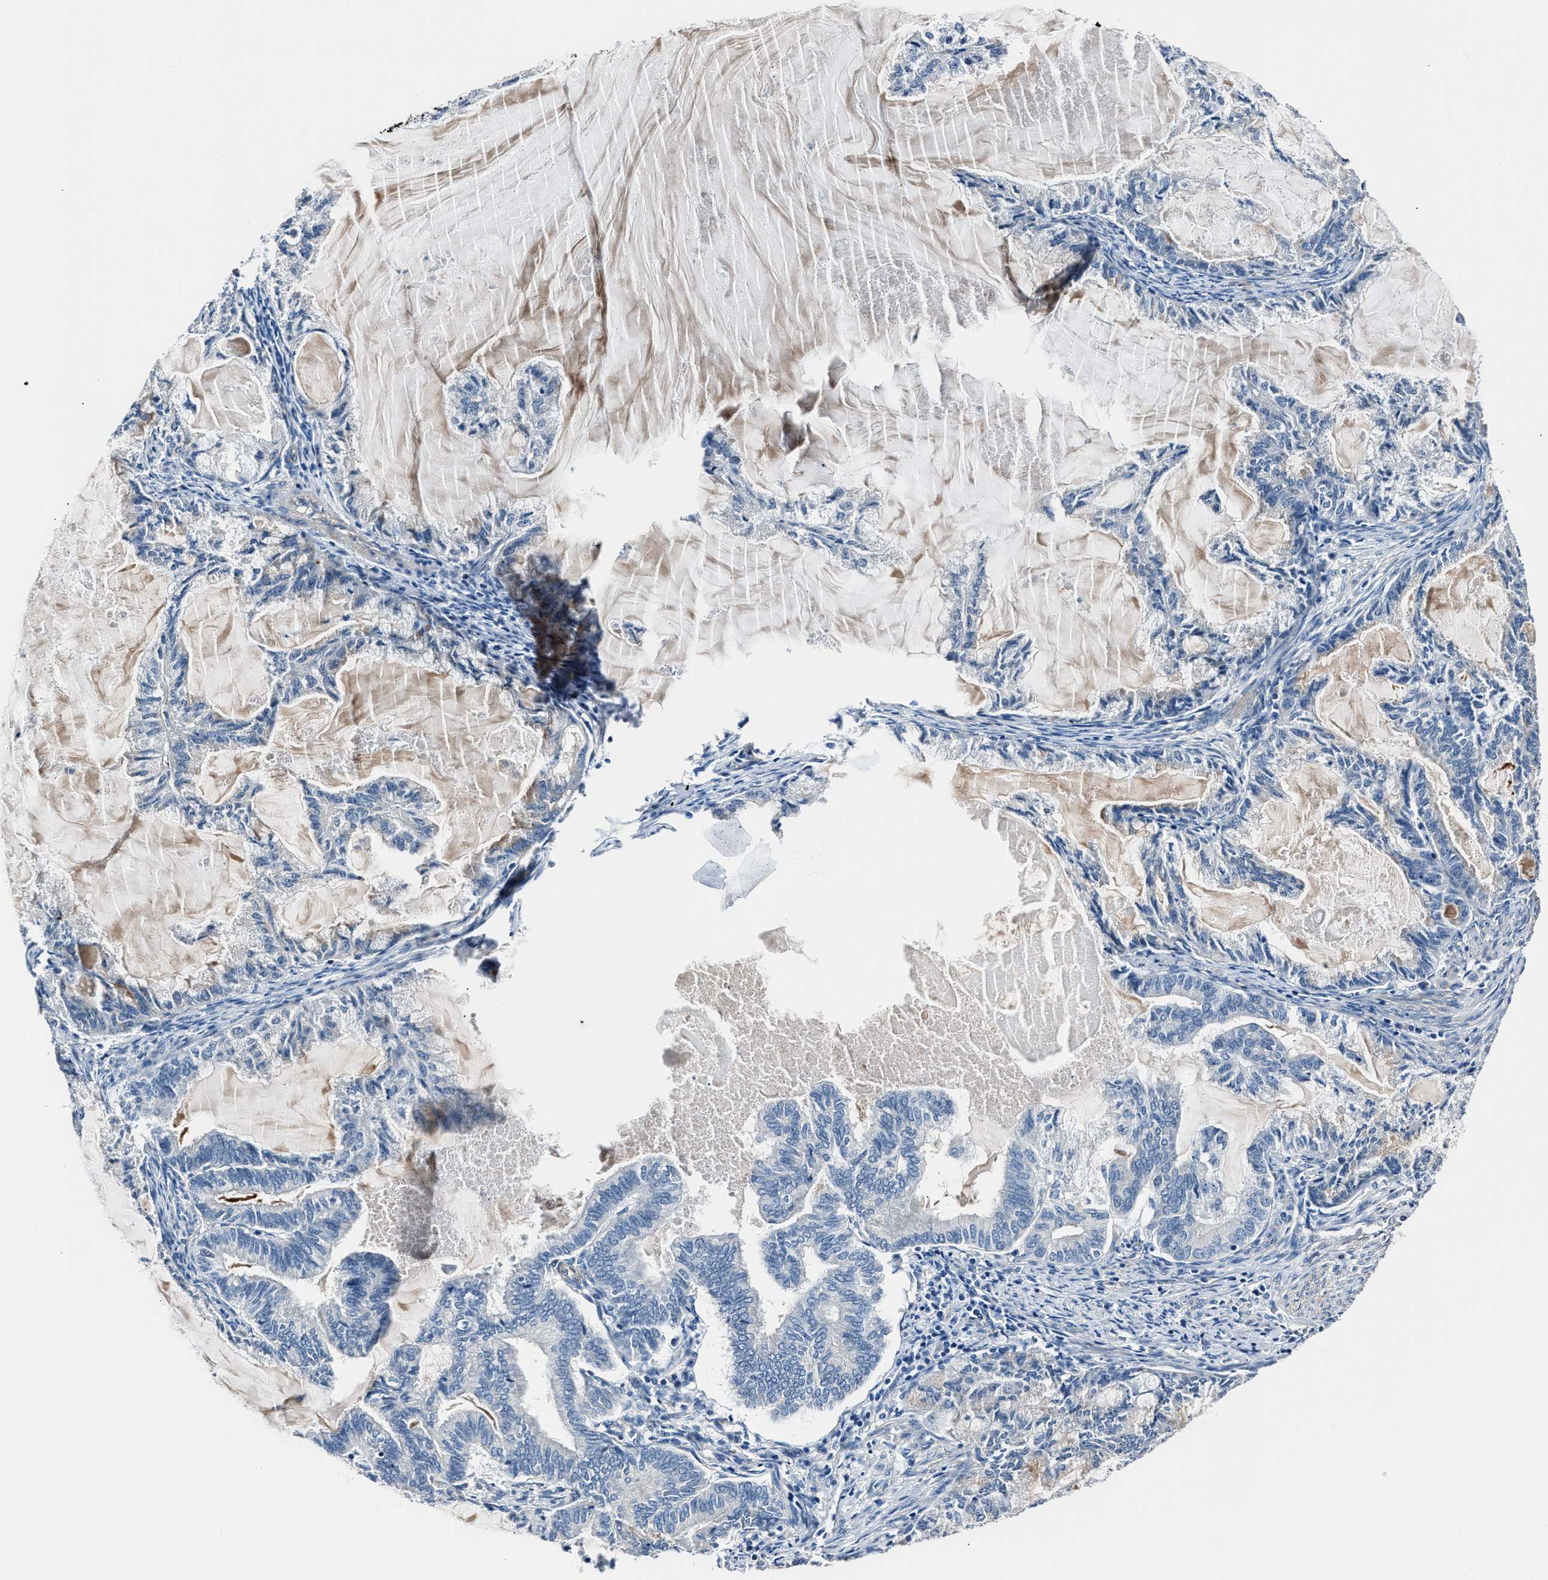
{"staining": {"intensity": "negative", "quantity": "none", "location": "none"}, "tissue": "endometrial cancer", "cell_type": "Tumor cells", "image_type": "cancer", "snomed": [{"axis": "morphology", "description": "Adenocarcinoma, NOS"}, {"axis": "topography", "description": "Endometrium"}], "caption": "A micrograph of endometrial cancer (adenocarcinoma) stained for a protein reveals no brown staining in tumor cells.", "gene": "MPDZ", "patient": {"sex": "female", "age": 86}}